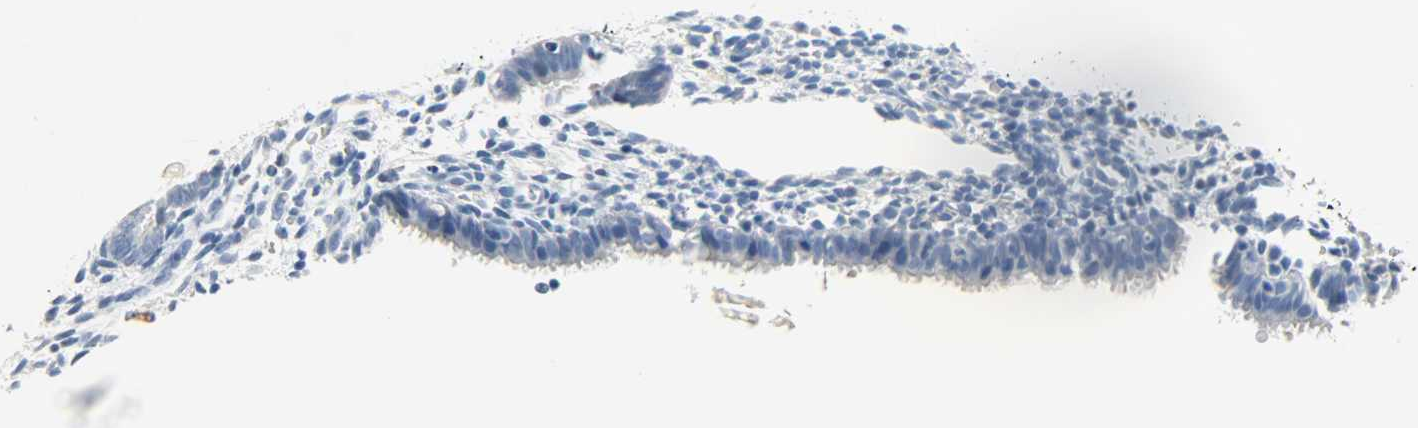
{"staining": {"intensity": "negative", "quantity": "none", "location": "none"}, "tissue": "endometrium", "cell_type": "Cells in endometrial stroma", "image_type": "normal", "snomed": [{"axis": "morphology", "description": "Normal tissue, NOS"}, {"axis": "topography", "description": "Endometrium"}], "caption": "The immunohistochemistry image has no significant staining in cells in endometrial stroma of endometrium.", "gene": "CRP", "patient": {"sex": "female", "age": 27}}